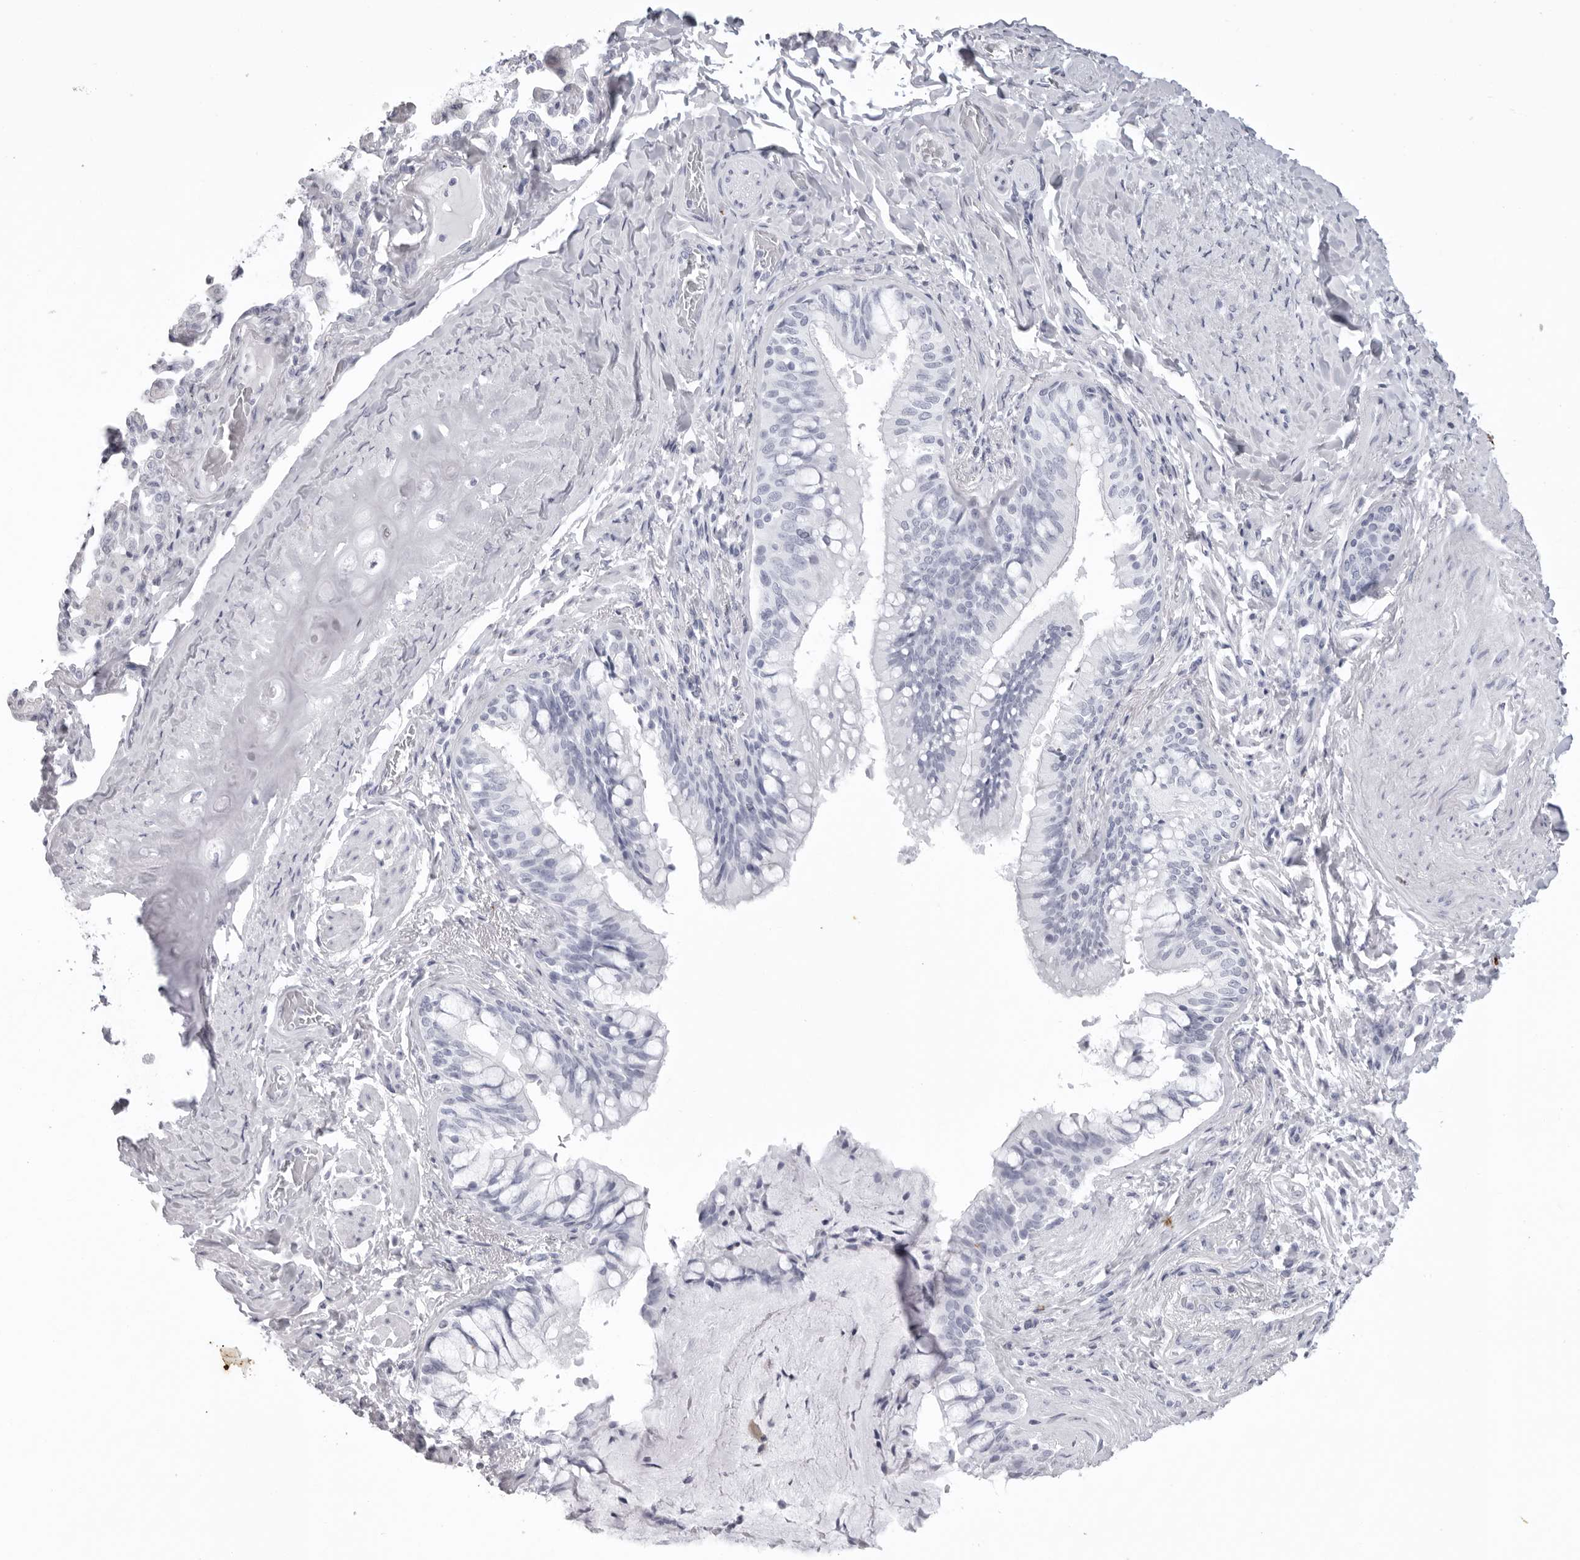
{"staining": {"intensity": "negative", "quantity": "none", "location": "none"}, "tissue": "bronchus", "cell_type": "Respiratory epithelial cells", "image_type": "normal", "snomed": [{"axis": "morphology", "description": "Normal tissue, NOS"}, {"axis": "morphology", "description": "Inflammation, NOS"}, {"axis": "topography", "description": "Lung"}], "caption": "Bronchus was stained to show a protein in brown. There is no significant expression in respiratory epithelial cells. (Stains: DAB immunohistochemistry (IHC) with hematoxylin counter stain, Microscopy: brightfield microscopy at high magnification).", "gene": "KLK9", "patient": {"sex": "female", "age": 46}}